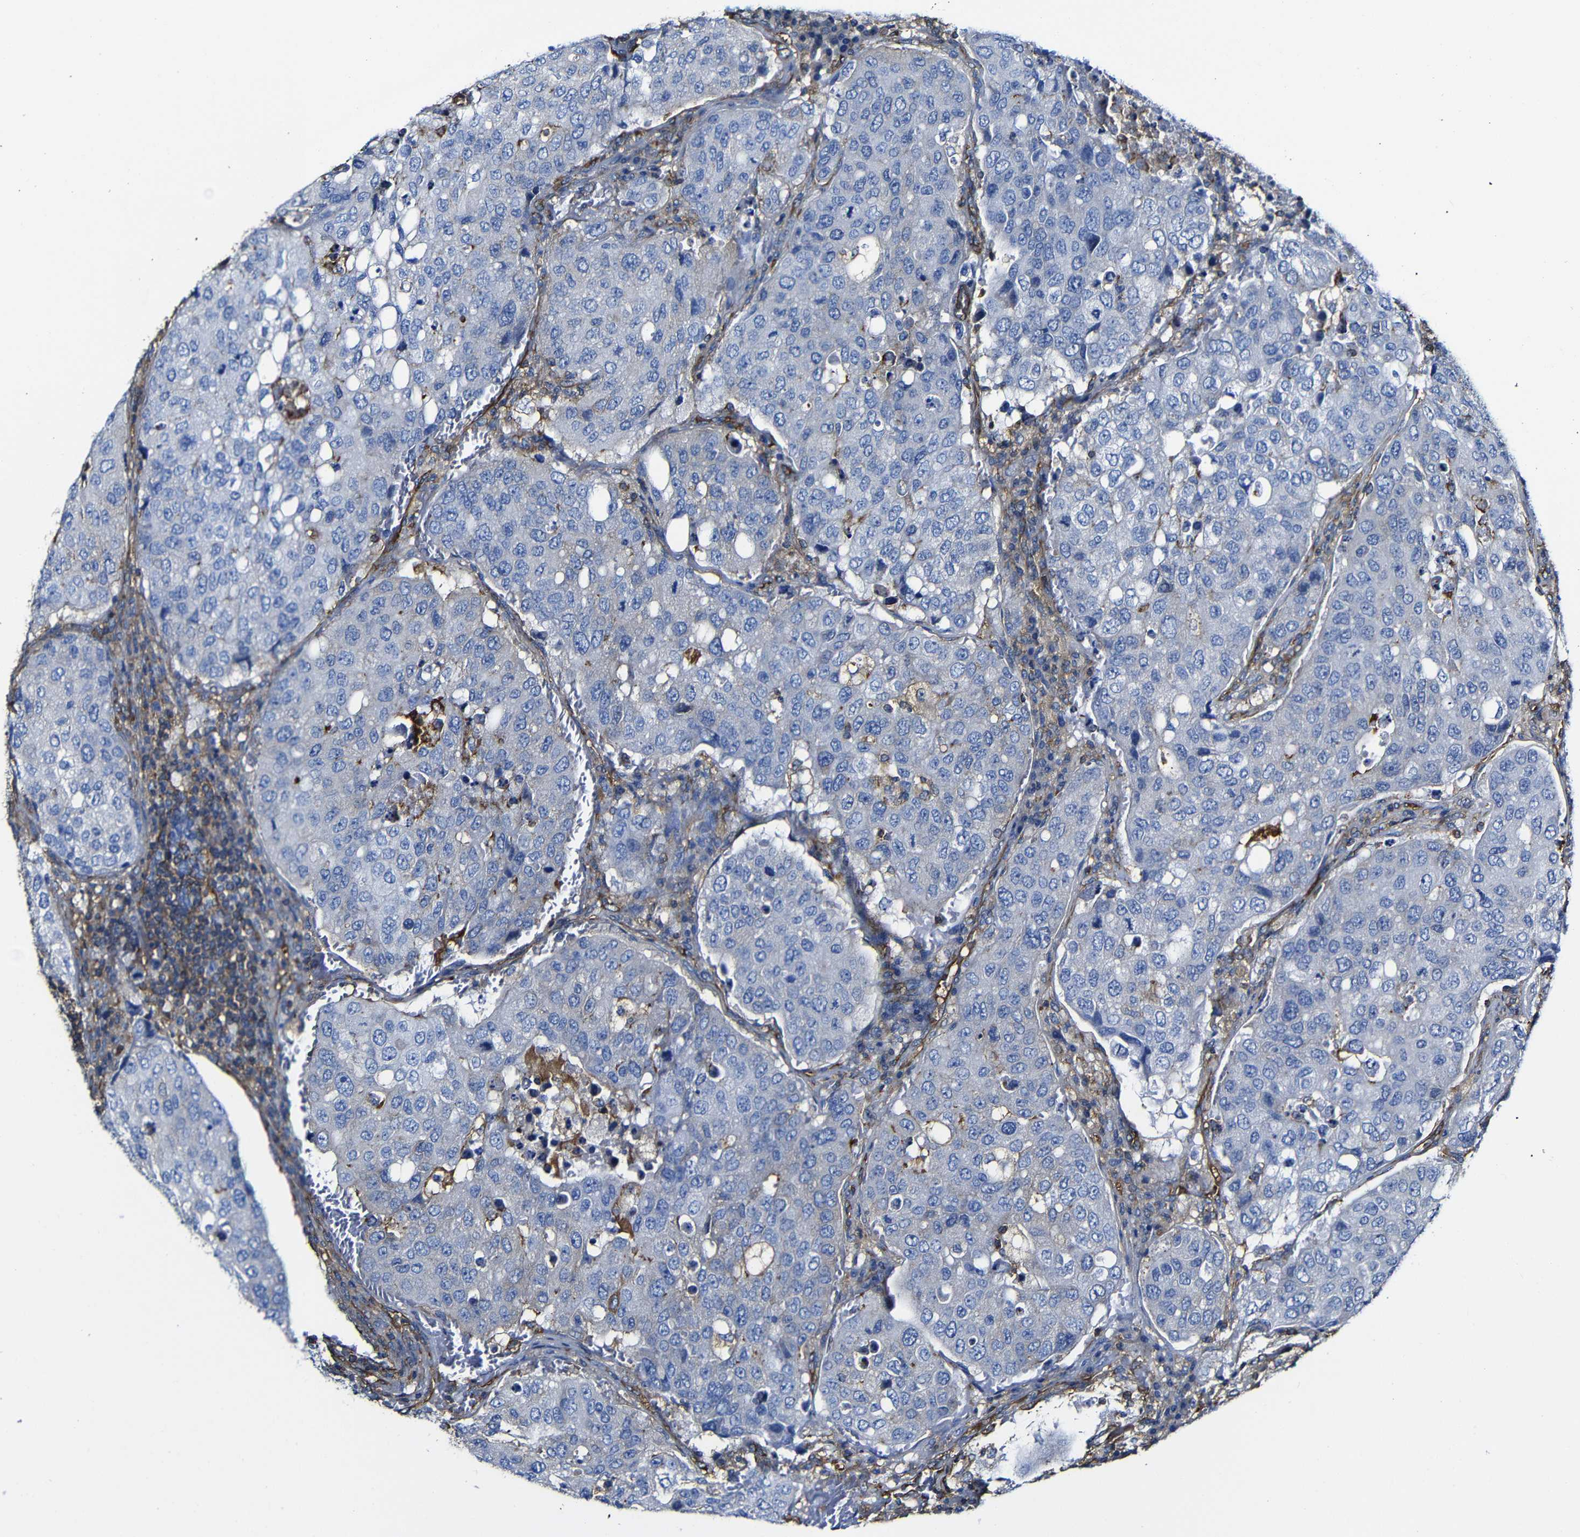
{"staining": {"intensity": "negative", "quantity": "none", "location": "none"}, "tissue": "urothelial cancer", "cell_type": "Tumor cells", "image_type": "cancer", "snomed": [{"axis": "morphology", "description": "Urothelial carcinoma, High grade"}, {"axis": "topography", "description": "Lymph node"}, {"axis": "topography", "description": "Urinary bladder"}], "caption": "High magnification brightfield microscopy of urothelial carcinoma (high-grade) stained with DAB (brown) and counterstained with hematoxylin (blue): tumor cells show no significant staining.", "gene": "MSN", "patient": {"sex": "male", "age": 51}}